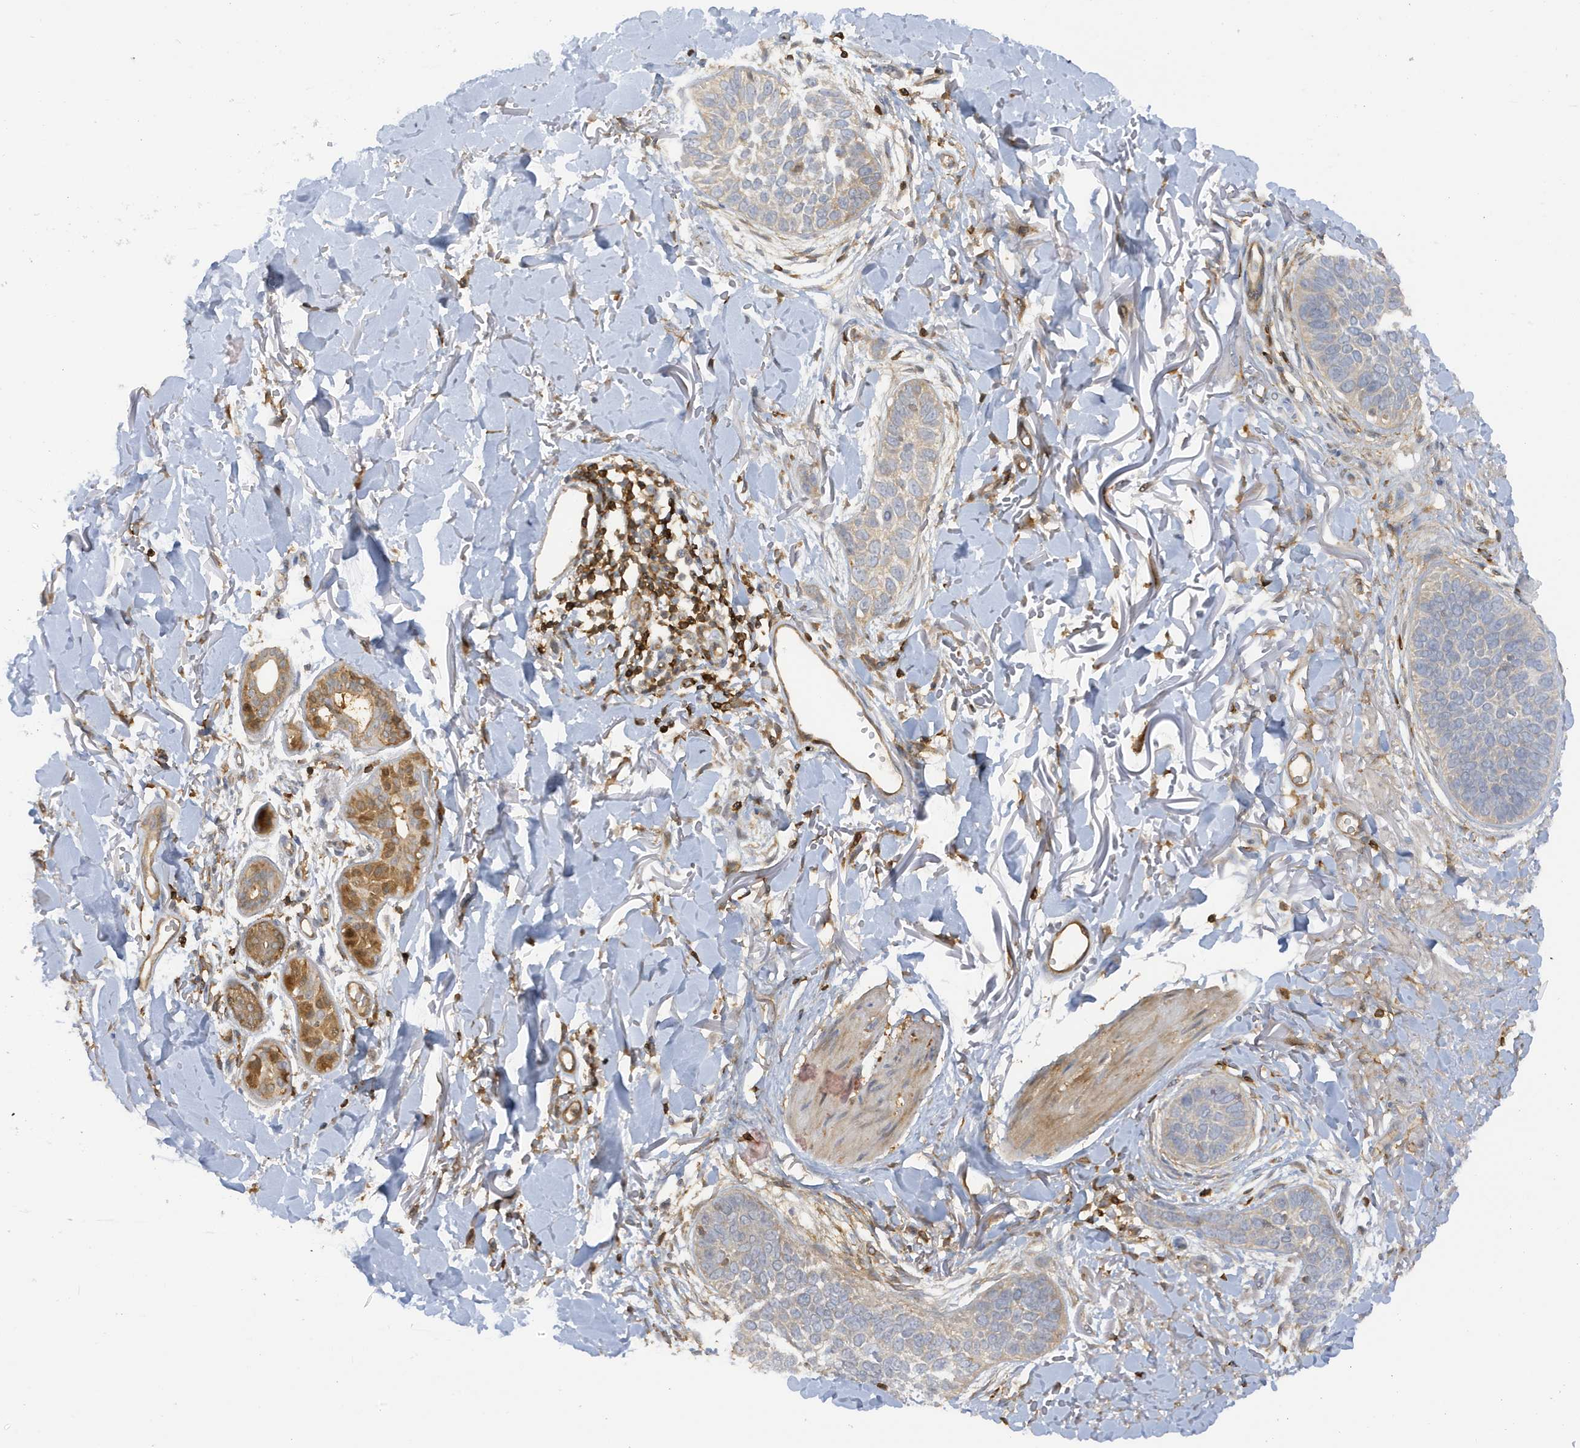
{"staining": {"intensity": "negative", "quantity": "none", "location": "none"}, "tissue": "skin cancer", "cell_type": "Tumor cells", "image_type": "cancer", "snomed": [{"axis": "morphology", "description": "Basal cell carcinoma"}, {"axis": "topography", "description": "Skin"}], "caption": "The micrograph reveals no significant positivity in tumor cells of skin cancer (basal cell carcinoma).", "gene": "PHACTR2", "patient": {"sex": "male", "age": 85}}